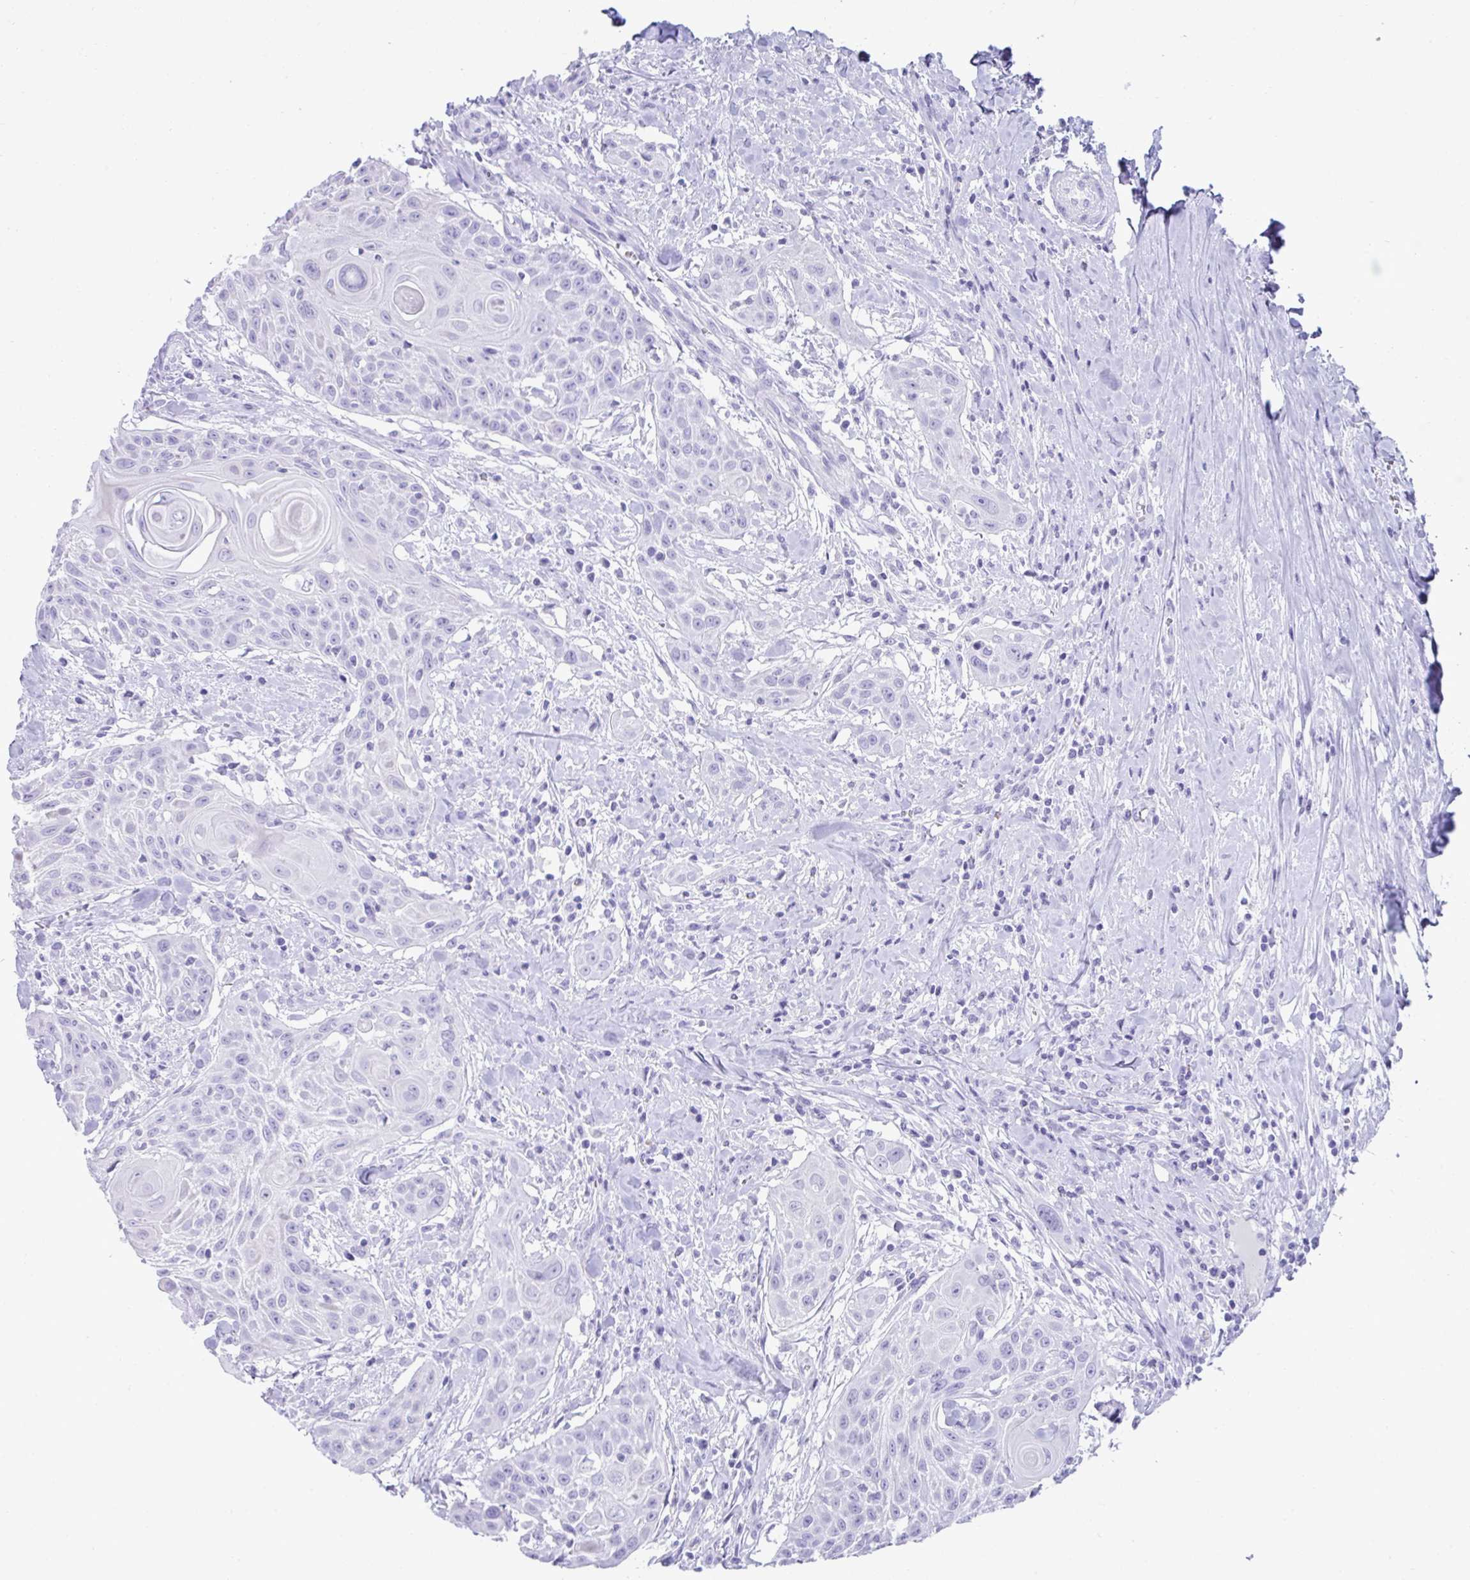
{"staining": {"intensity": "negative", "quantity": "none", "location": "none"}, "tissue": "head and neck cancer", "cell_type": "Tumor cells", "image_type": "cancer", "snomed": [{"axis": "morphology", "description": "Squamous cell carcinoma, NOS"}, {"axis": "topography", "description": "Lymph node"}, {"axis": "topography", "description": "Salivary gland"}, {"axis": "topography", "description": "Head-Neck"}], "caption": "Micrograph shows no significant protein staining in tumor cells of squamous cell carcinoma (head and neck).", "gene": "PSCA", "patient": {"sex": "female", "age": 74}}